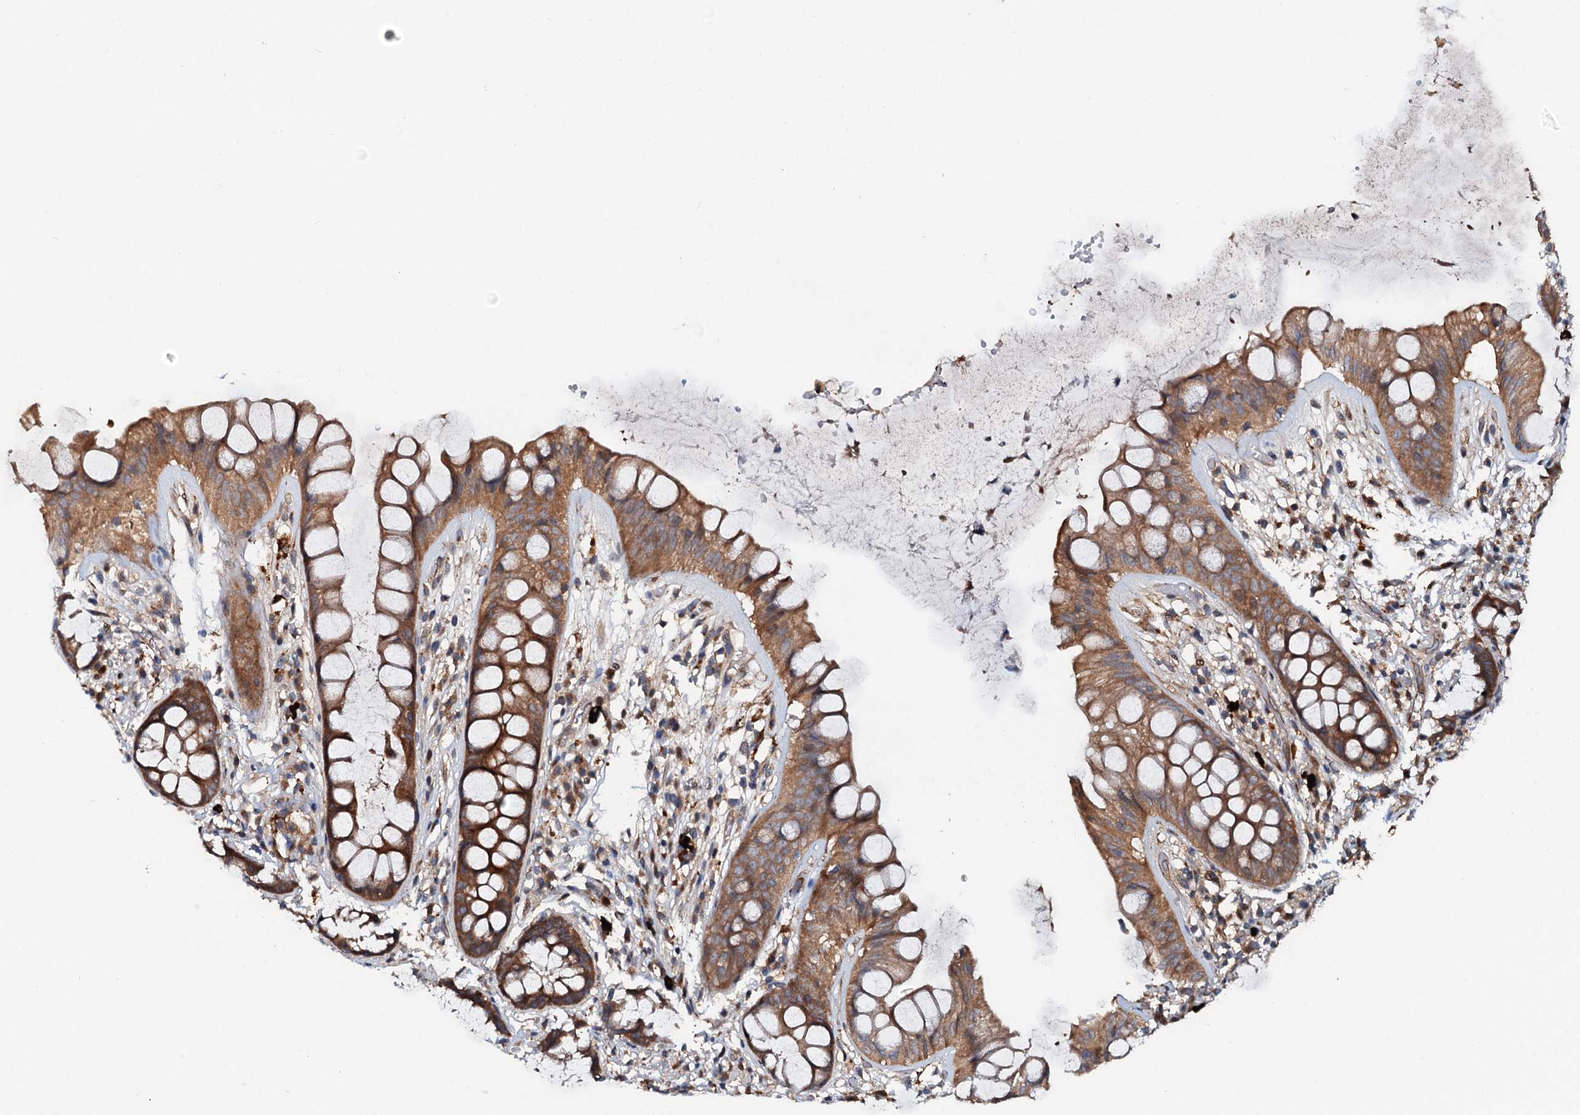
{"staining": {"intensity": "moderate", "quantity": ">75%", "location": "cytoplasmic/membranous"}, "tissue": "rectum", "cell_type": "Glandular cells", "image_type": "normal", "snomed": [{"axis": "morphology", "description": "Normal tissue, NOS"}, {"axis": "topography", "description": "Rectum"}], "caption": "Immunohistochemical staining of benign human rectum reveals >75% levels of moderate cytoplasmic/membranous protein expression in approximately >75% of glandular cells. The protein is stained brown, and the nuclei are stained in blue (DAB IHC with brightfield microscopy, high magnification).", "gene": "EFL1", "patient": {"sex": "male", "age": 74}}